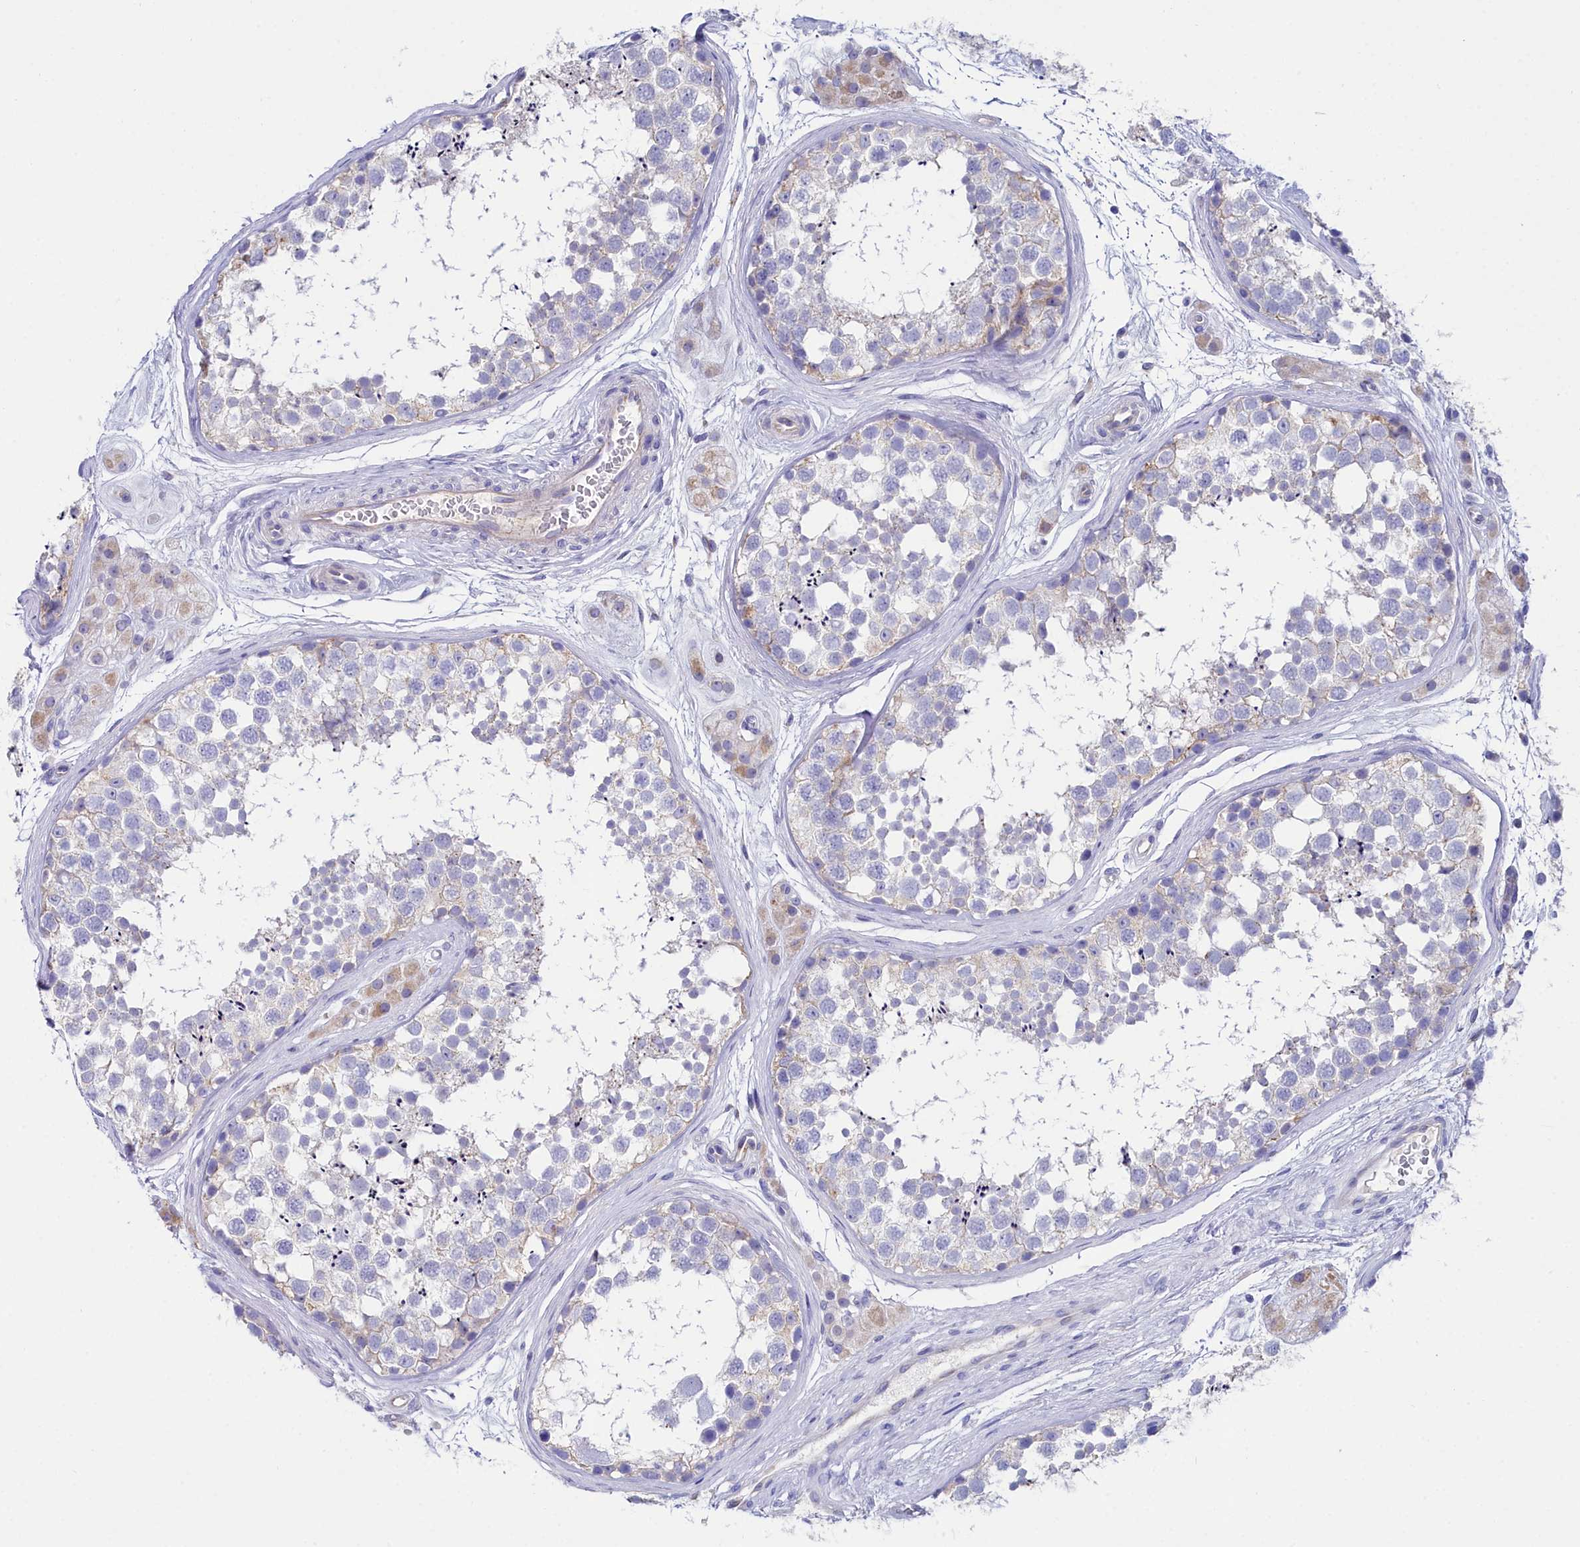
{"staining": {"intensity": "weak", "quantity": "<25%", "location": "cytoplasmic/membranous"}, "tissue": "testis", "cell_type": "Cells in seminiferous ducts", "image_type": "normal", "snomed": [{"axis": "morphology", "description": "Normal tissue, NOS"}, {"axis": "topography", "description": "Testis"}], "caption": "A photomicrograph of human testis is negative for staining in cells in seminiferous ducts. (Brightfield microscopy of DAB immunohistochemistry at high magnification).", "gene": "SLC49A3", "patient": {"sex": "male", "age": 56}}